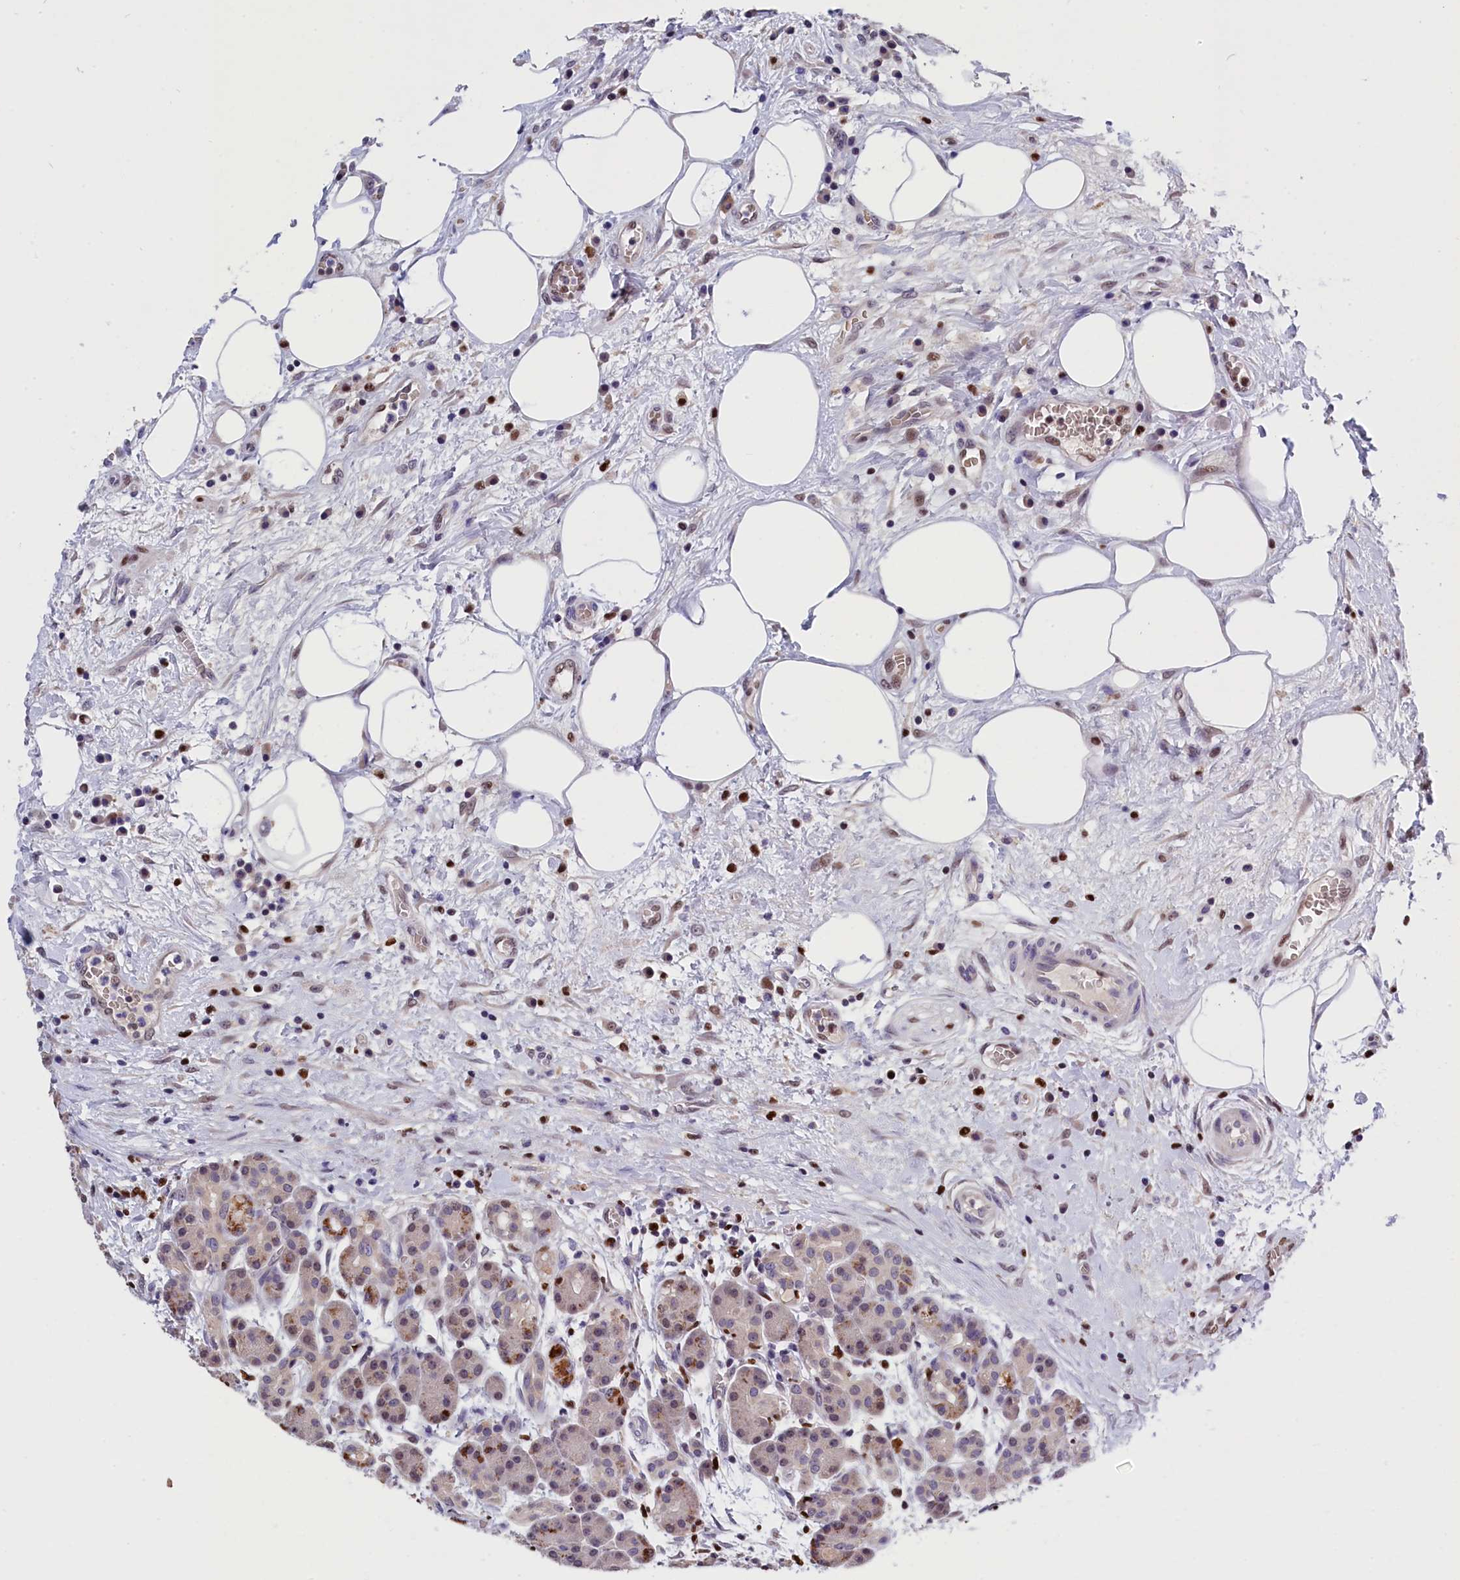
{"staining": {"intensity": "moderate", "quantity": "<25%", "location": "nuclear"}, "tissue": "pancreas", "cell_type": "Exocrine glandular cells", "image_type": "normal", "snomed": [{"axis": "morphology", "description": "Normal tissue, NOS"}, {"axis": "topography", "description": "Pancreas"}], "caption": "Immunohistochemical staining of unremarkable human pancreas reveals moderate nuclear protein expression in approximately <25% of exocrine glandular cells.", "gene": "BTBD9", "patient": {"sex": "male", "age": 63}}